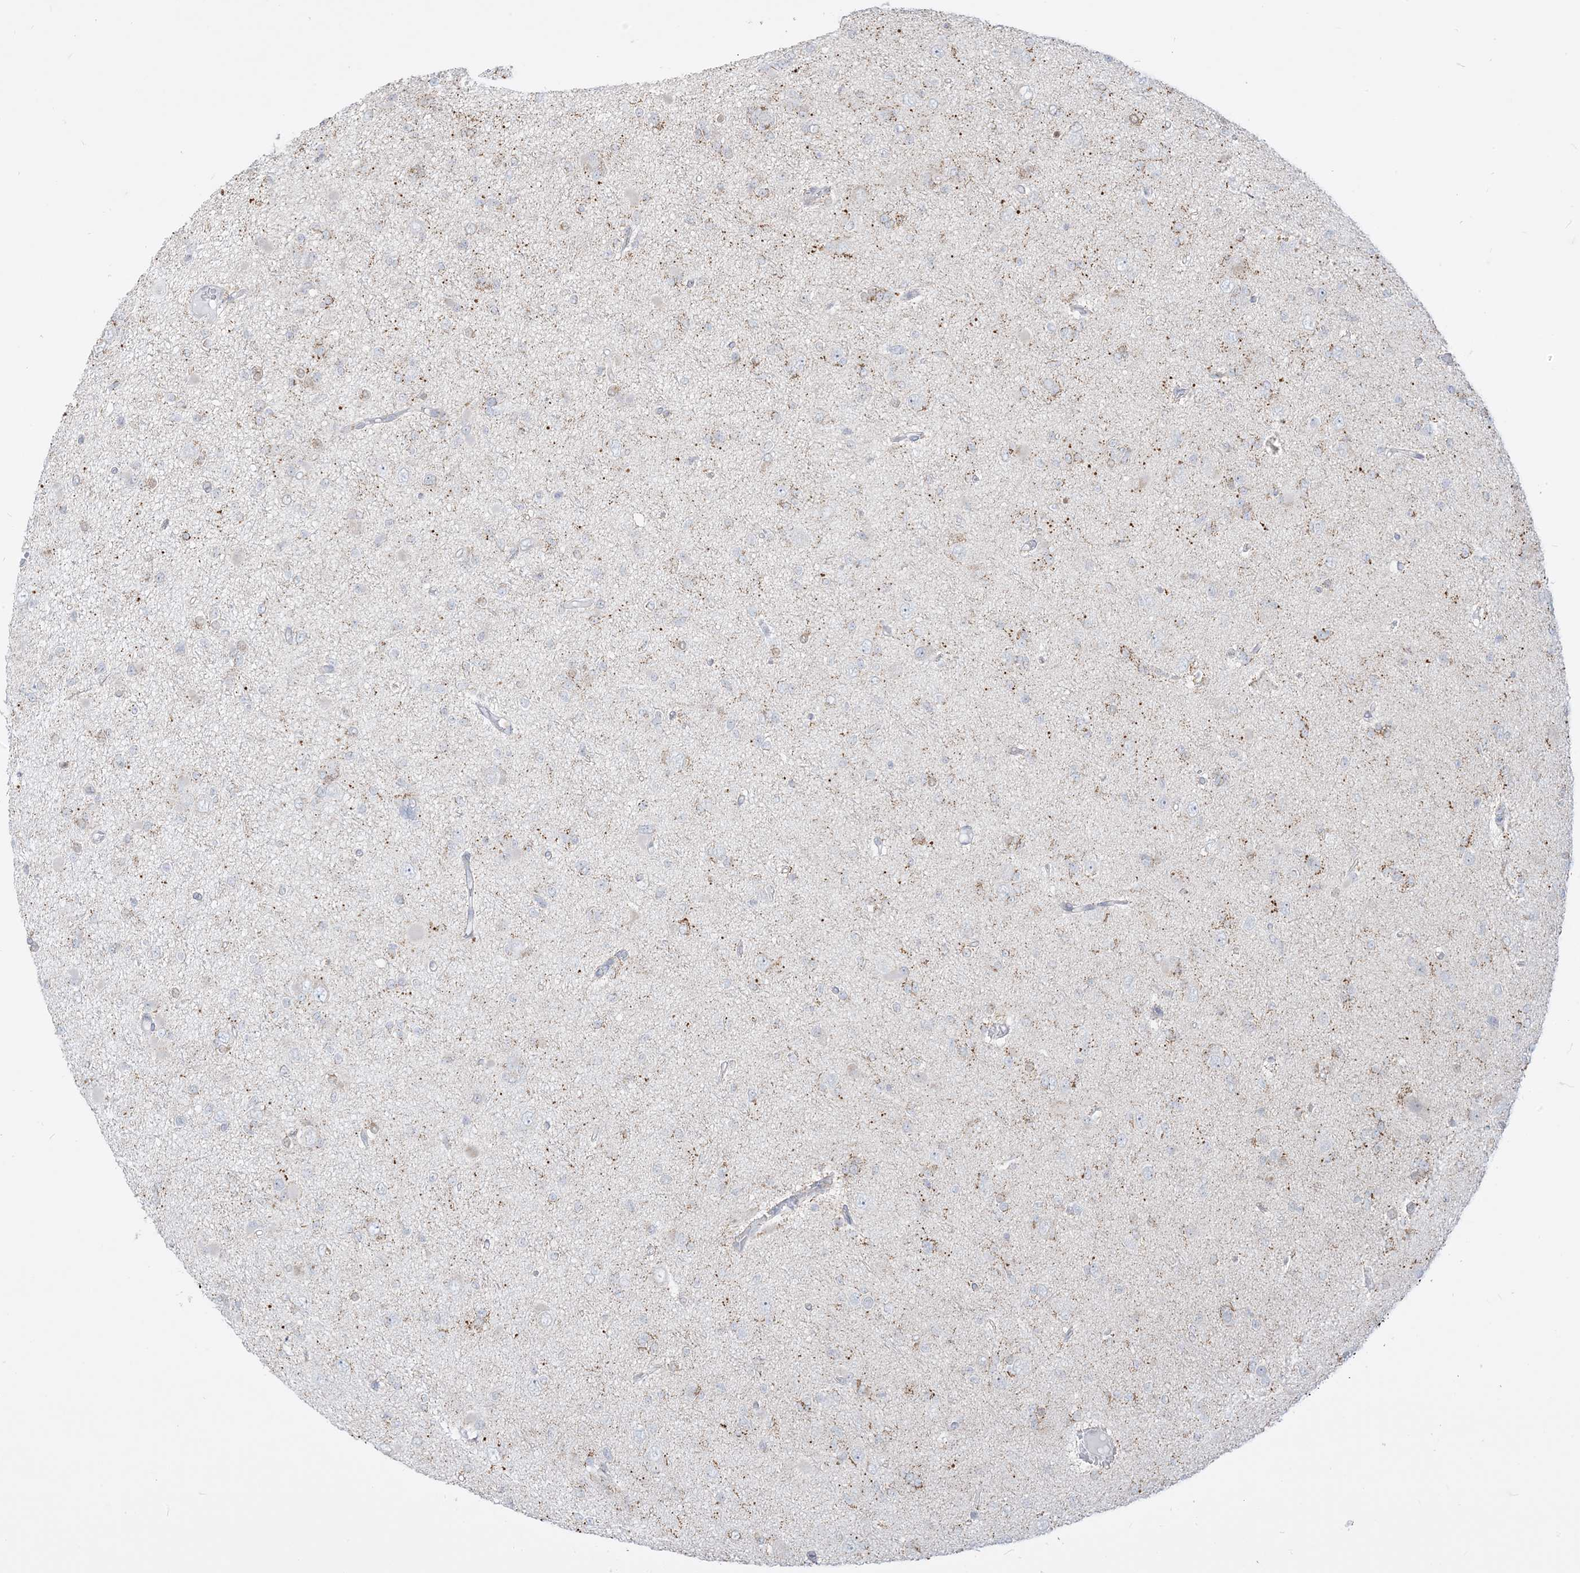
{"staining": {"intensity": "negative", "quantity": "none", "location": "none"}, "tissue": "glioma", "cell_type": "Tumor cells", "image_type": "cancer", "snomed": [{"axis": "morphology", "description": "Glioma, malignant, Low grade"}, {"axis": "topography", "description": "Brain"}], "caption": "High power microscopy micrograph of an immunohistochemistry (IHC) photomicrograph of glioma, revealing no significant positivity in tumor cells.", "gene": "KANSL3", "patient": {"sex": "female", "age": 22}}